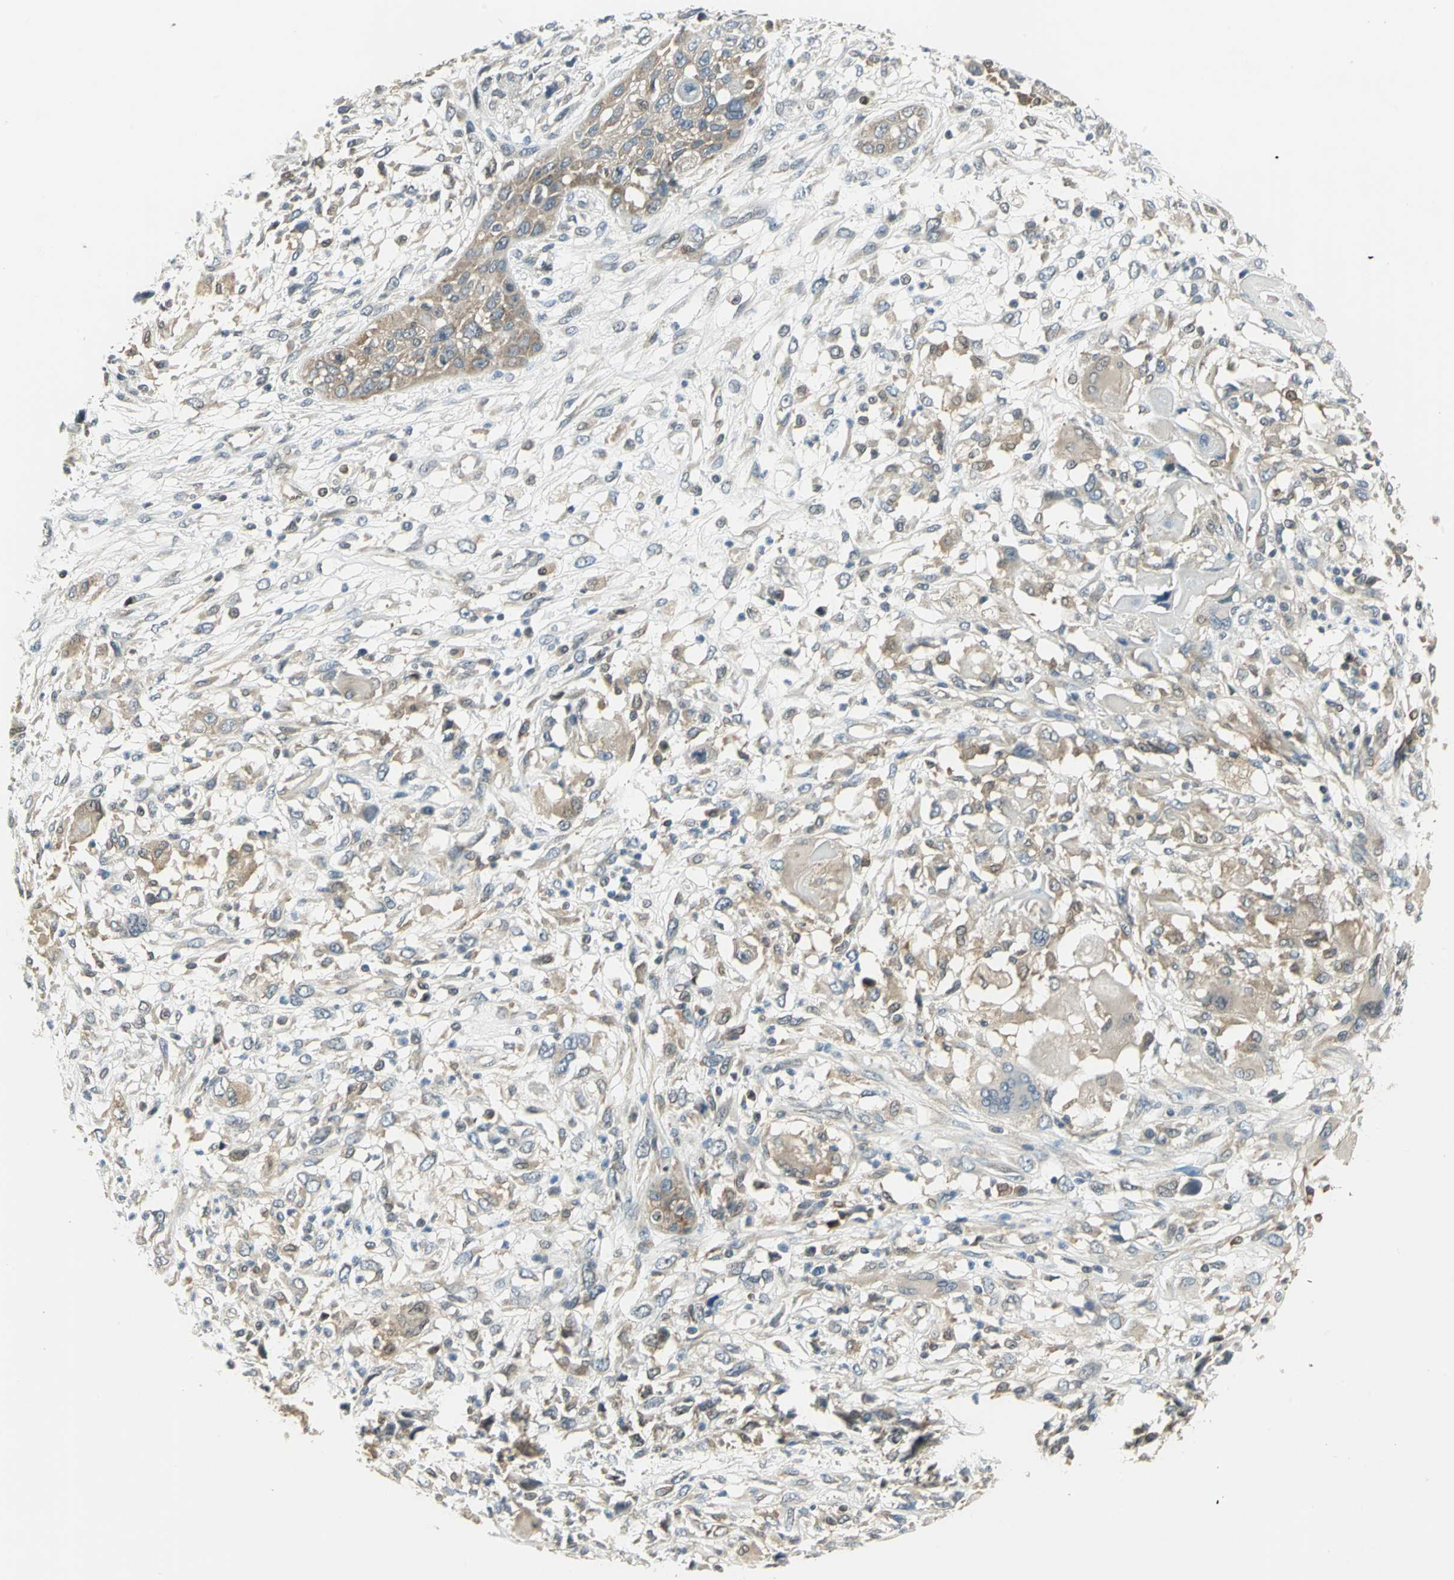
{"staining": {"intensity": "moderate", "quantity": ">75%", "location": "cytoplasmic/membranous"}, "tissue": "head and neck cancer", "cell_type": "Tumor cells", "image_type": "cancer", "snomed": [{"axis": "morphology", "description": "Neoplasm, malignant, NOS"}, {"axis": "topography", "description": "Salivary gland"}, {"axis": "topography", "description": "Head-Neck"}], "caption": "Immunohistochemistry (IHC) (DAB) staining of neoplasm (malignant) (head and neck) displays moderate cytoplasmic/membranous protein expression in about >75% of tumor cells. The staining was performed using DAB to visualize the protein expression in brown, while the nuclei were stained in blue with hematoxylin (Magnification: 20x).", "gene": "FYN", "patient": {"sex": "male", "age": 43}}